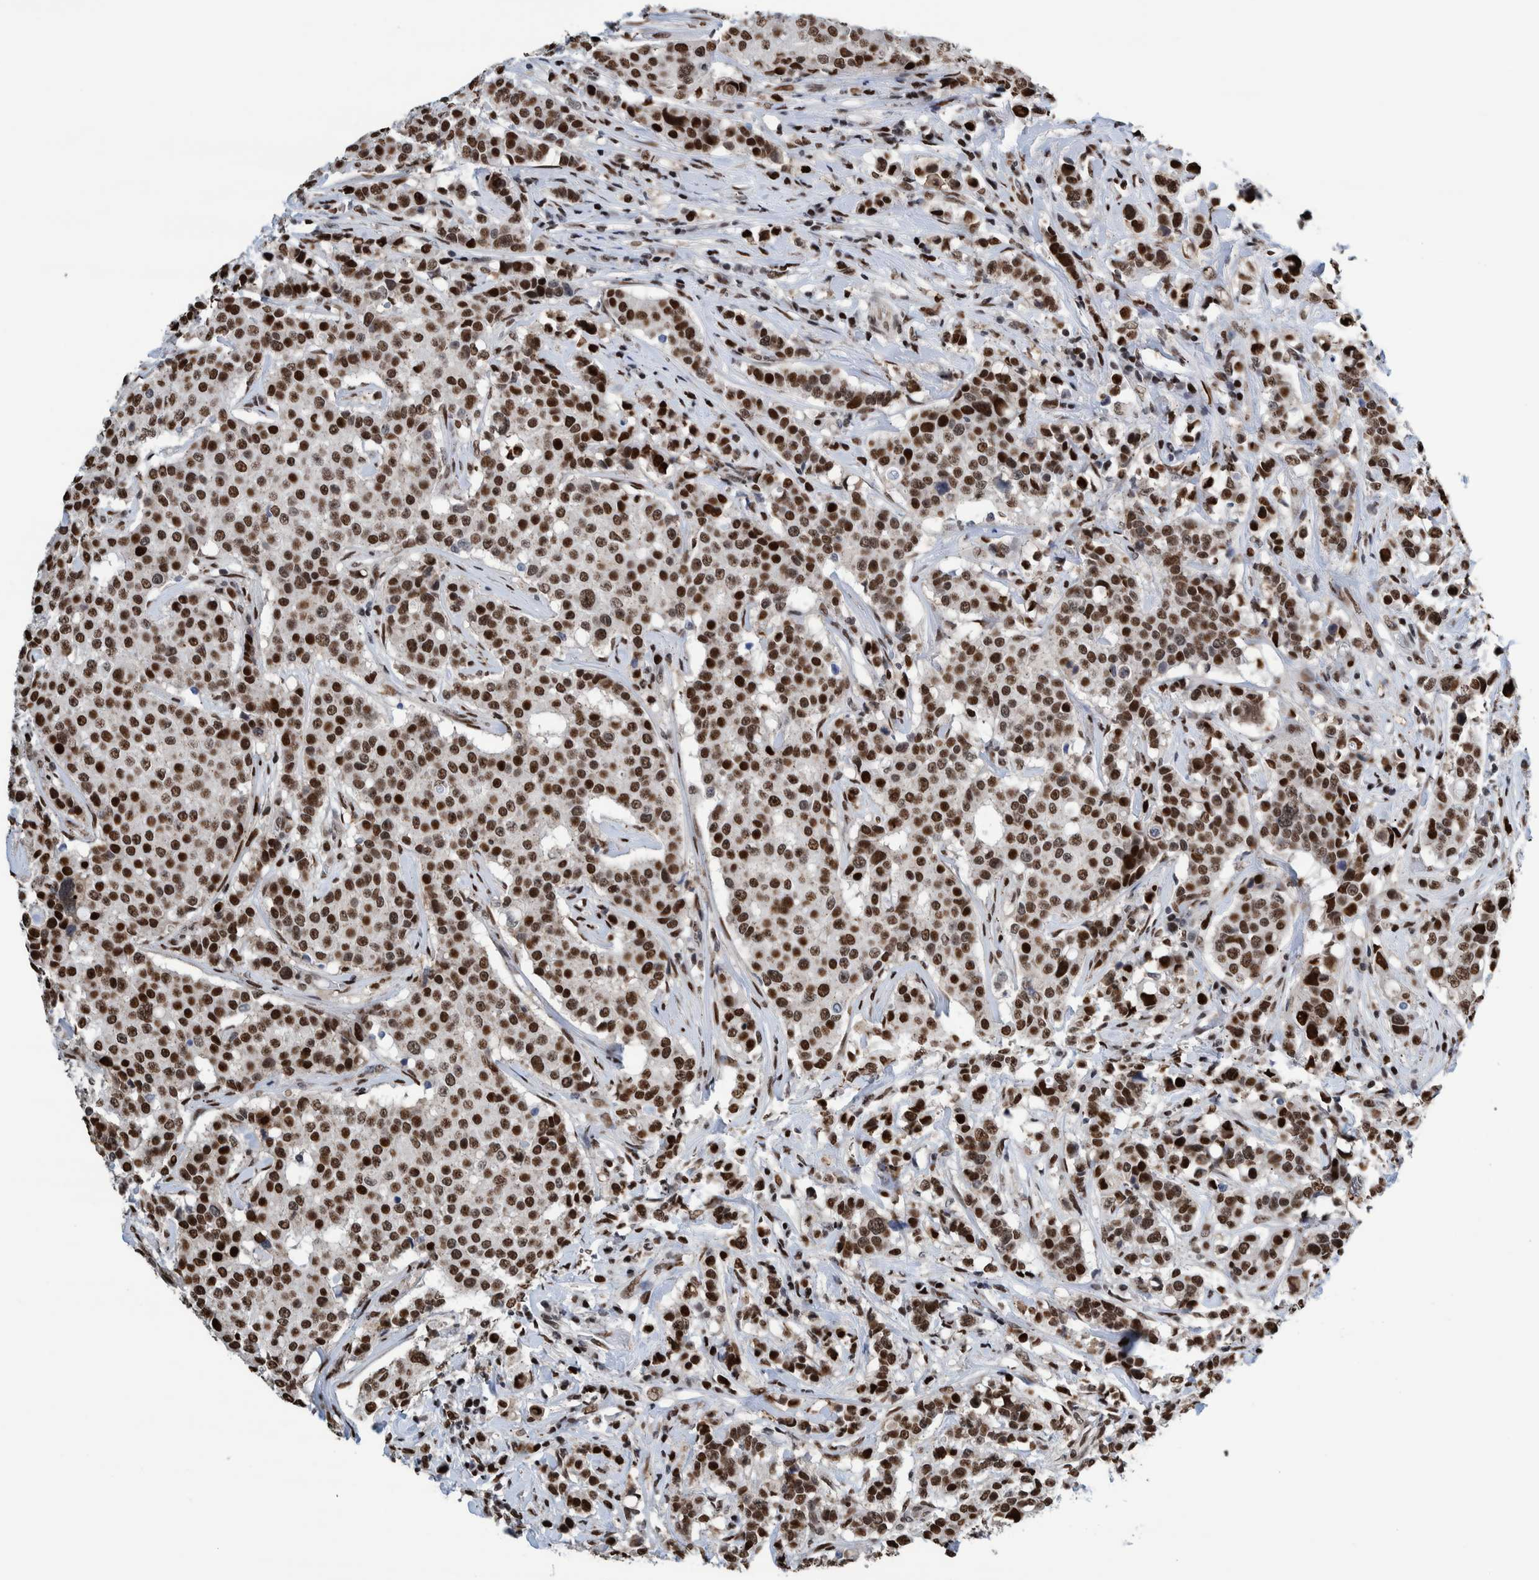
{"staining": {"intensity": "strong", "quantity": ">75%", "location": "nuclear"}, "tissue": "breast cancer", "cell_type": "Tumor cells", "image_type": "cancer", "snomed": [{"axis": "morphology", "description": "Duct carcinoma"}, {"axis": "topography", "description": "Breast"}], "caption": "Breast cancer (intraductal carcinoma) tissue demonstrates strong nuclear expression in approximately >75% of tumor cells The protein is stained brown, and the nuclei are stained in blue (DAB (3,3'-diaminobenzidine) IHC with brightfield microscopy, high magnification).", "gene": "HEATR9", "patient": {"sex": "female", "age": 27}}